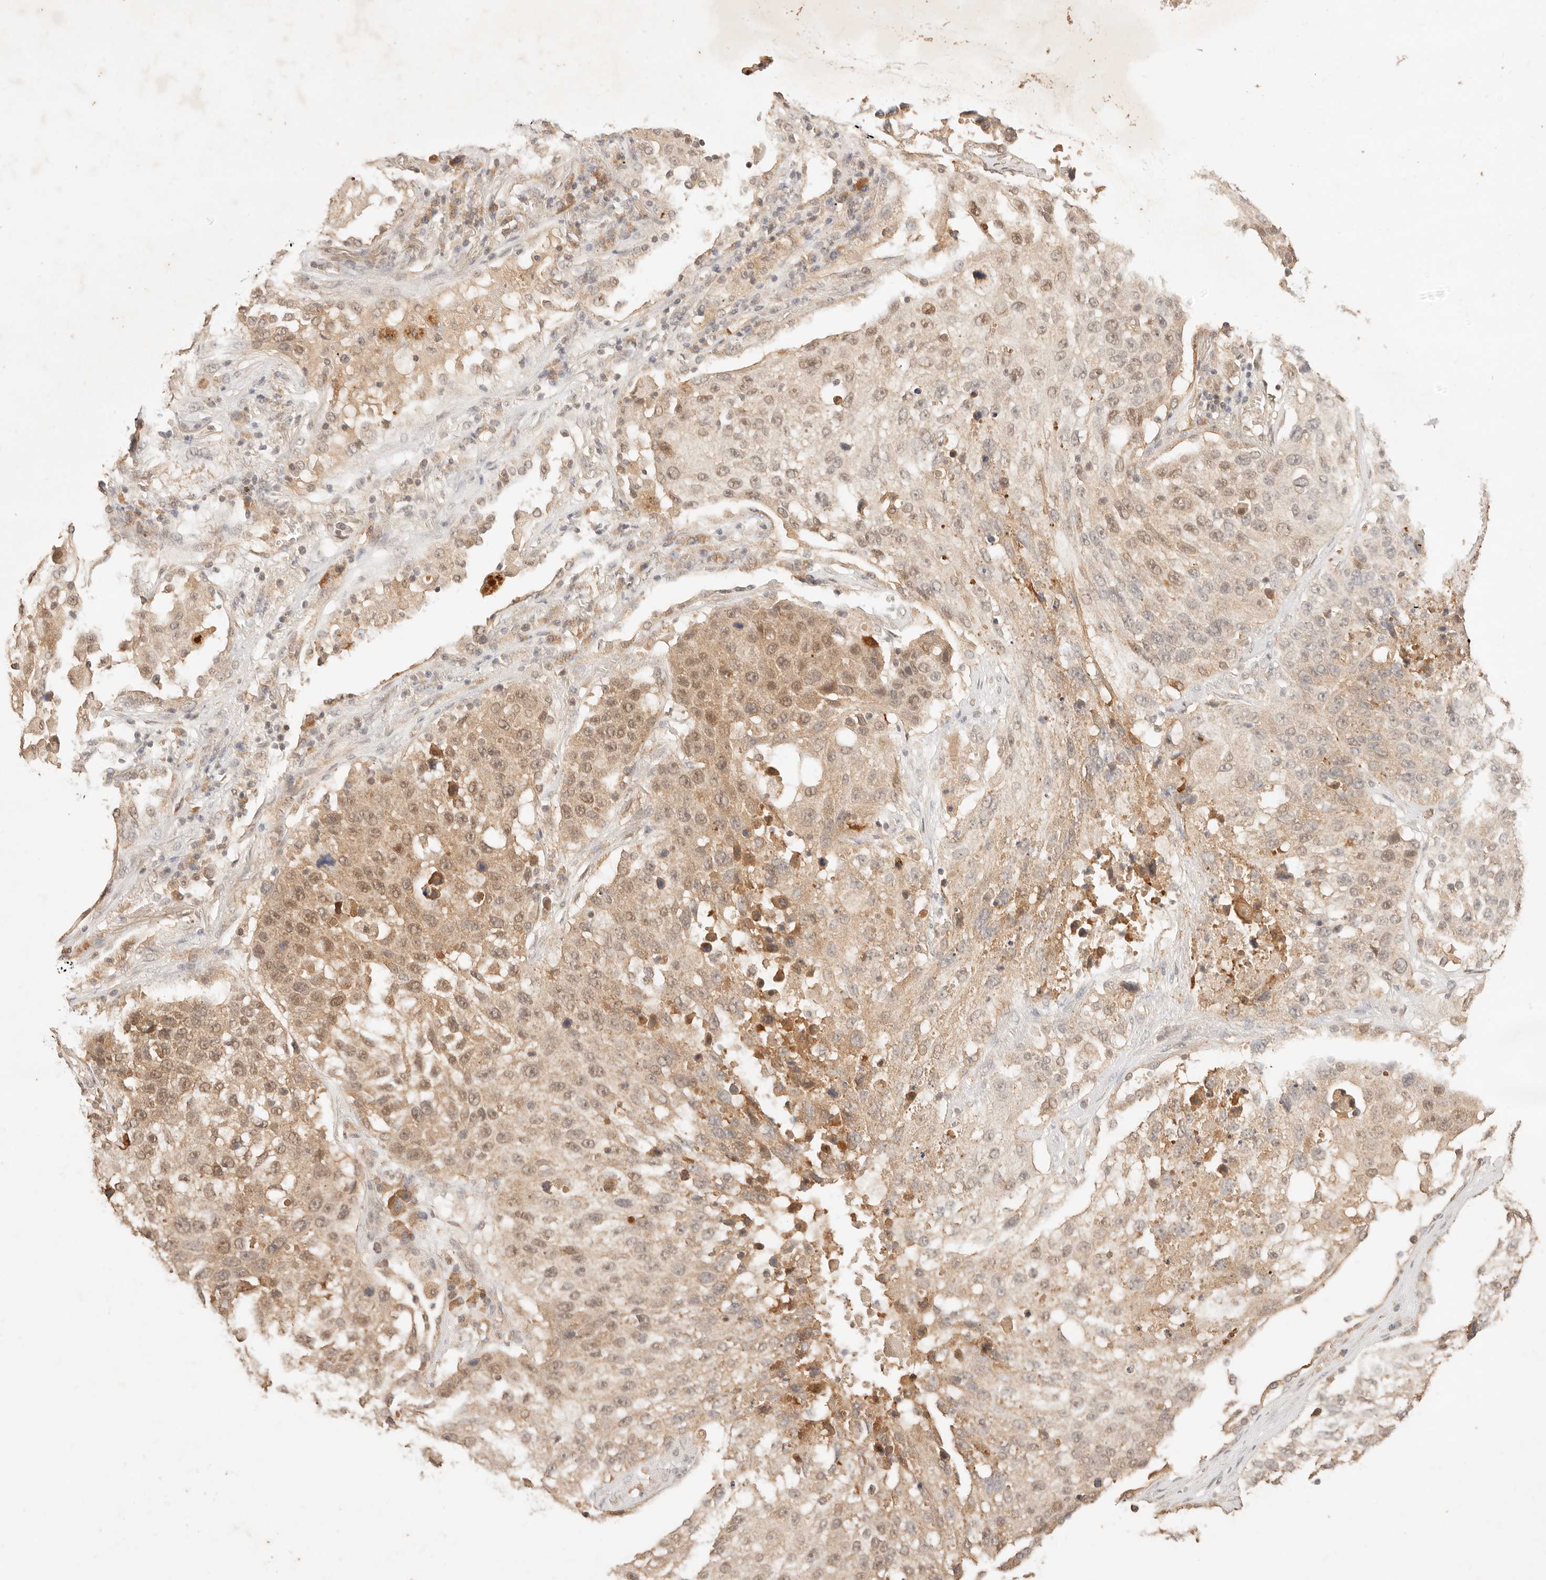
{"staining": {"intensity": "moderate", "quantity": ">75%", "location": "cytoplasmic/membranous,nuclear"}, "tissue": "lung cancer", "cell_type": "Tumor cells", "image_type": "cancer", "snomed": [{"axis": "morphology", "description": "Squamous cell carcinoma, NOS"}, {"axis": "topography", "description": "Lung"}], "caption": "There is medium levels of moderate cytoplasmic/membranous and nuclear staining in tumor cells of squamous cell carcinoma (lung), as demonstrated by immunohistochemical staining (brown color).", "gene": "TRIM11", "patient": {"sex": "male", "age": 61}}